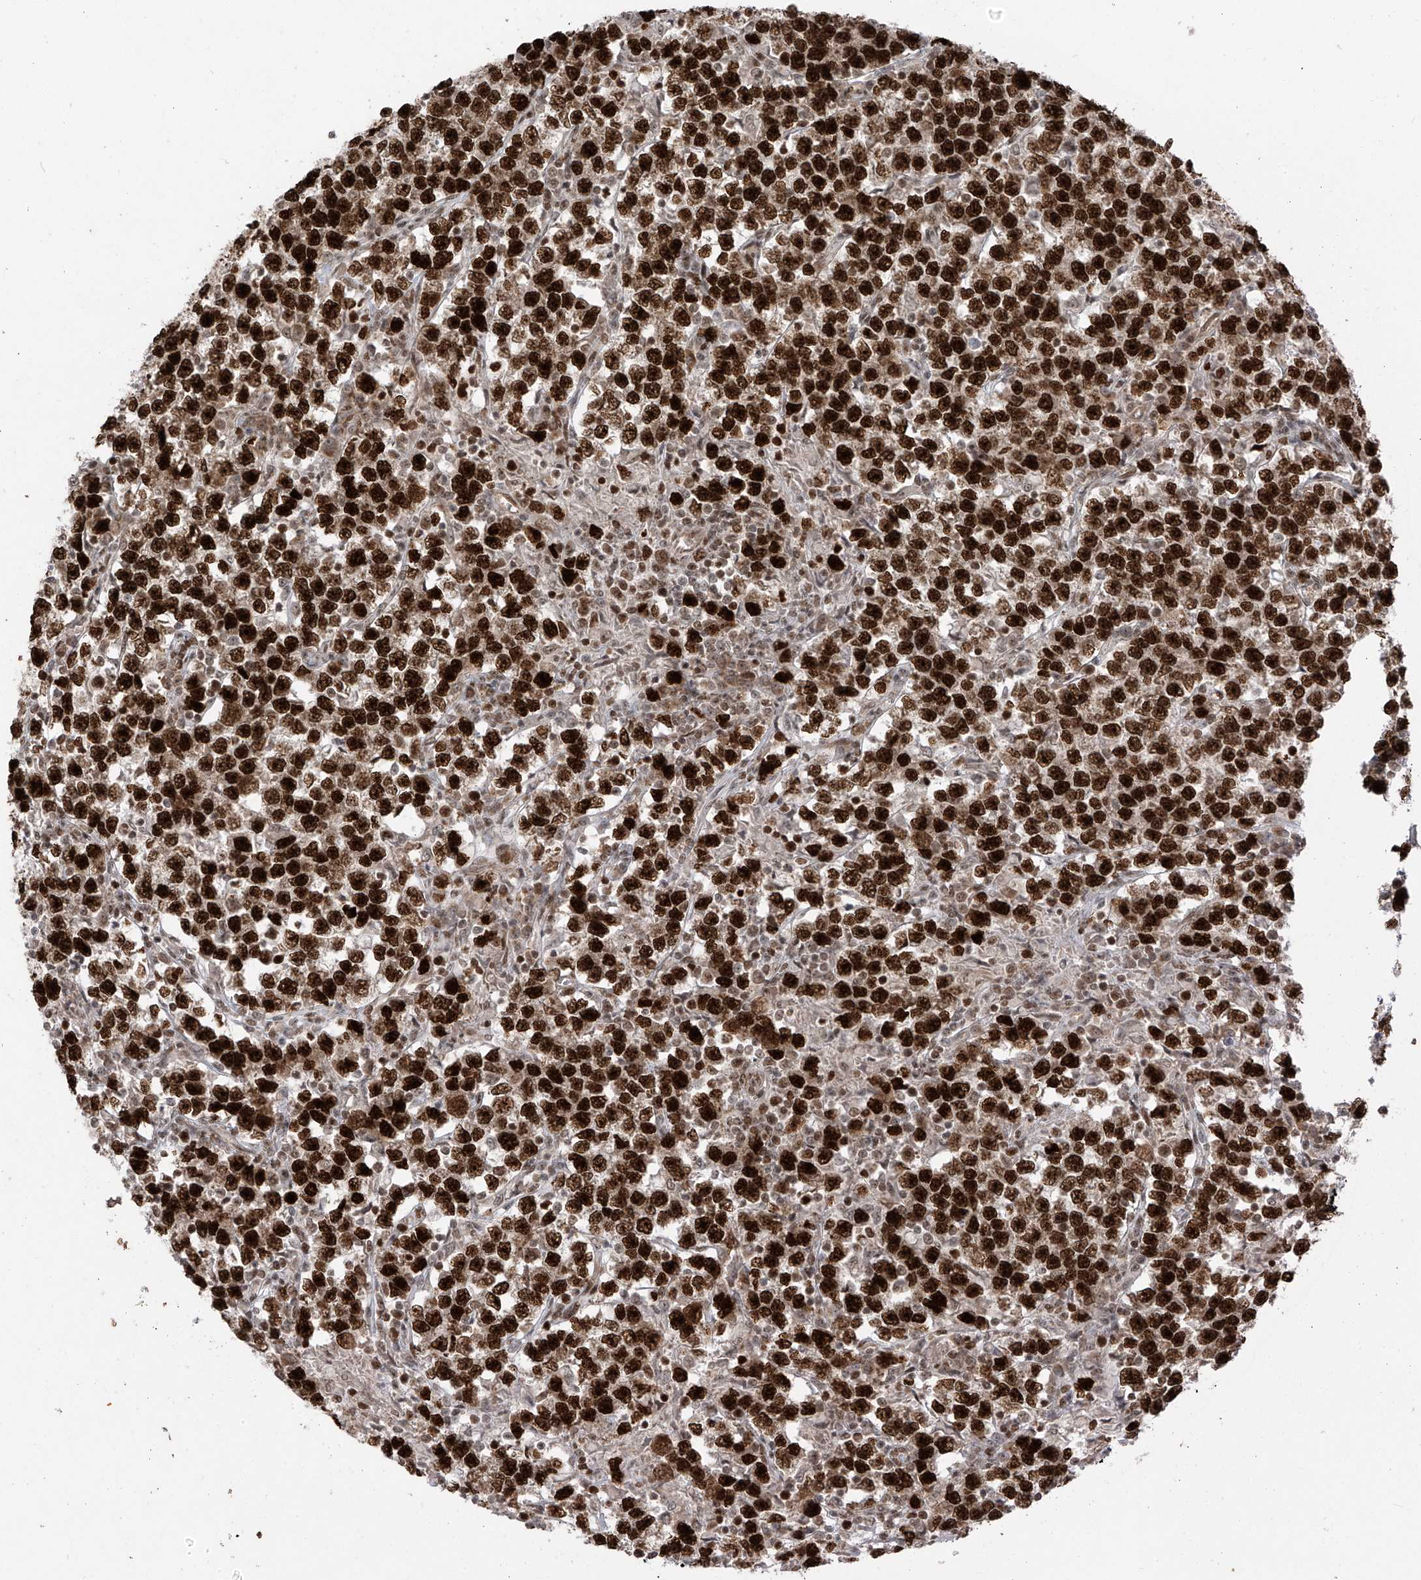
{"staining": {"intensity": "strong", "quantity": ">75%", "location": "nuclear"}, "tissue": "testis cancer", "cell_type": "Tumor cells", "image_type": "cancer", "snomed": [{"axis": "morphology", "description": "Normal tissue, NOS"}, {"axis": "morphology", "description": "Seminoma, NOS"}, {"axis": "topography", "description": "Testis"}], "caption": "This histopathology image shows immunohistochemistry staining of seminoma (testis), with high strong nuclear positivity in about >75% of tumor cells.", "gene": "ARHGEF3", "patient": {"sex": "male", "age": 43}}